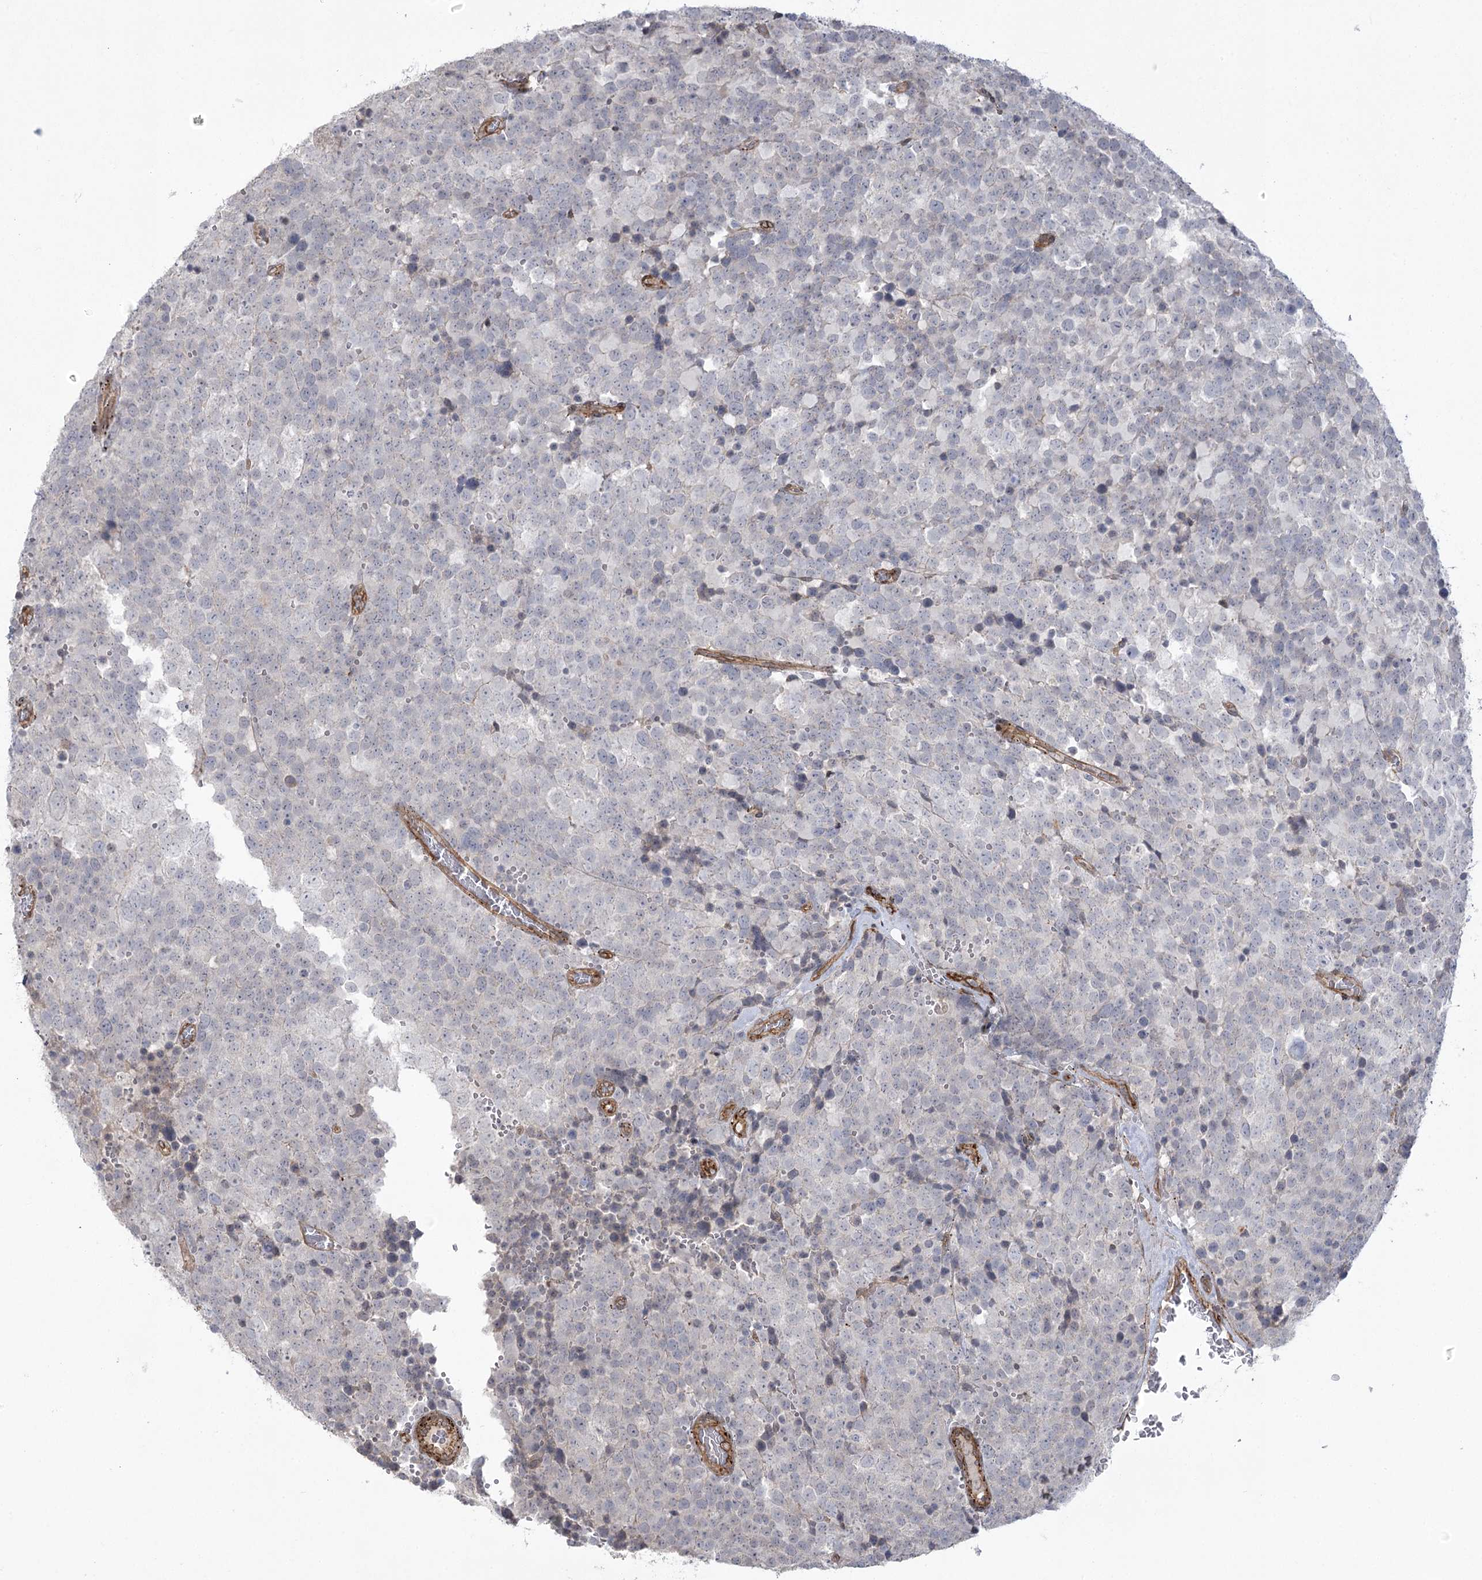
{"staining": {"intensity": "negative", "quantity": "none", "location": "none"}, "tissue": "testis cancer", "cell_type": "Tumor cells", "image_type": "cancer", "snomed": [{"axis": "morphology", "description": "Seminoma, NOS"}, {"axis": "topography", "description": "Testis"}], "caption": "Immunohistochemistry photomicrograph of neoplastic tissue: testis cancer stained with DAB displays no significant protein expression in tumor cells. Nuclei are stained in blue.", "gene": "AMTN", "patient": {"sex": "male", "age": 71}}